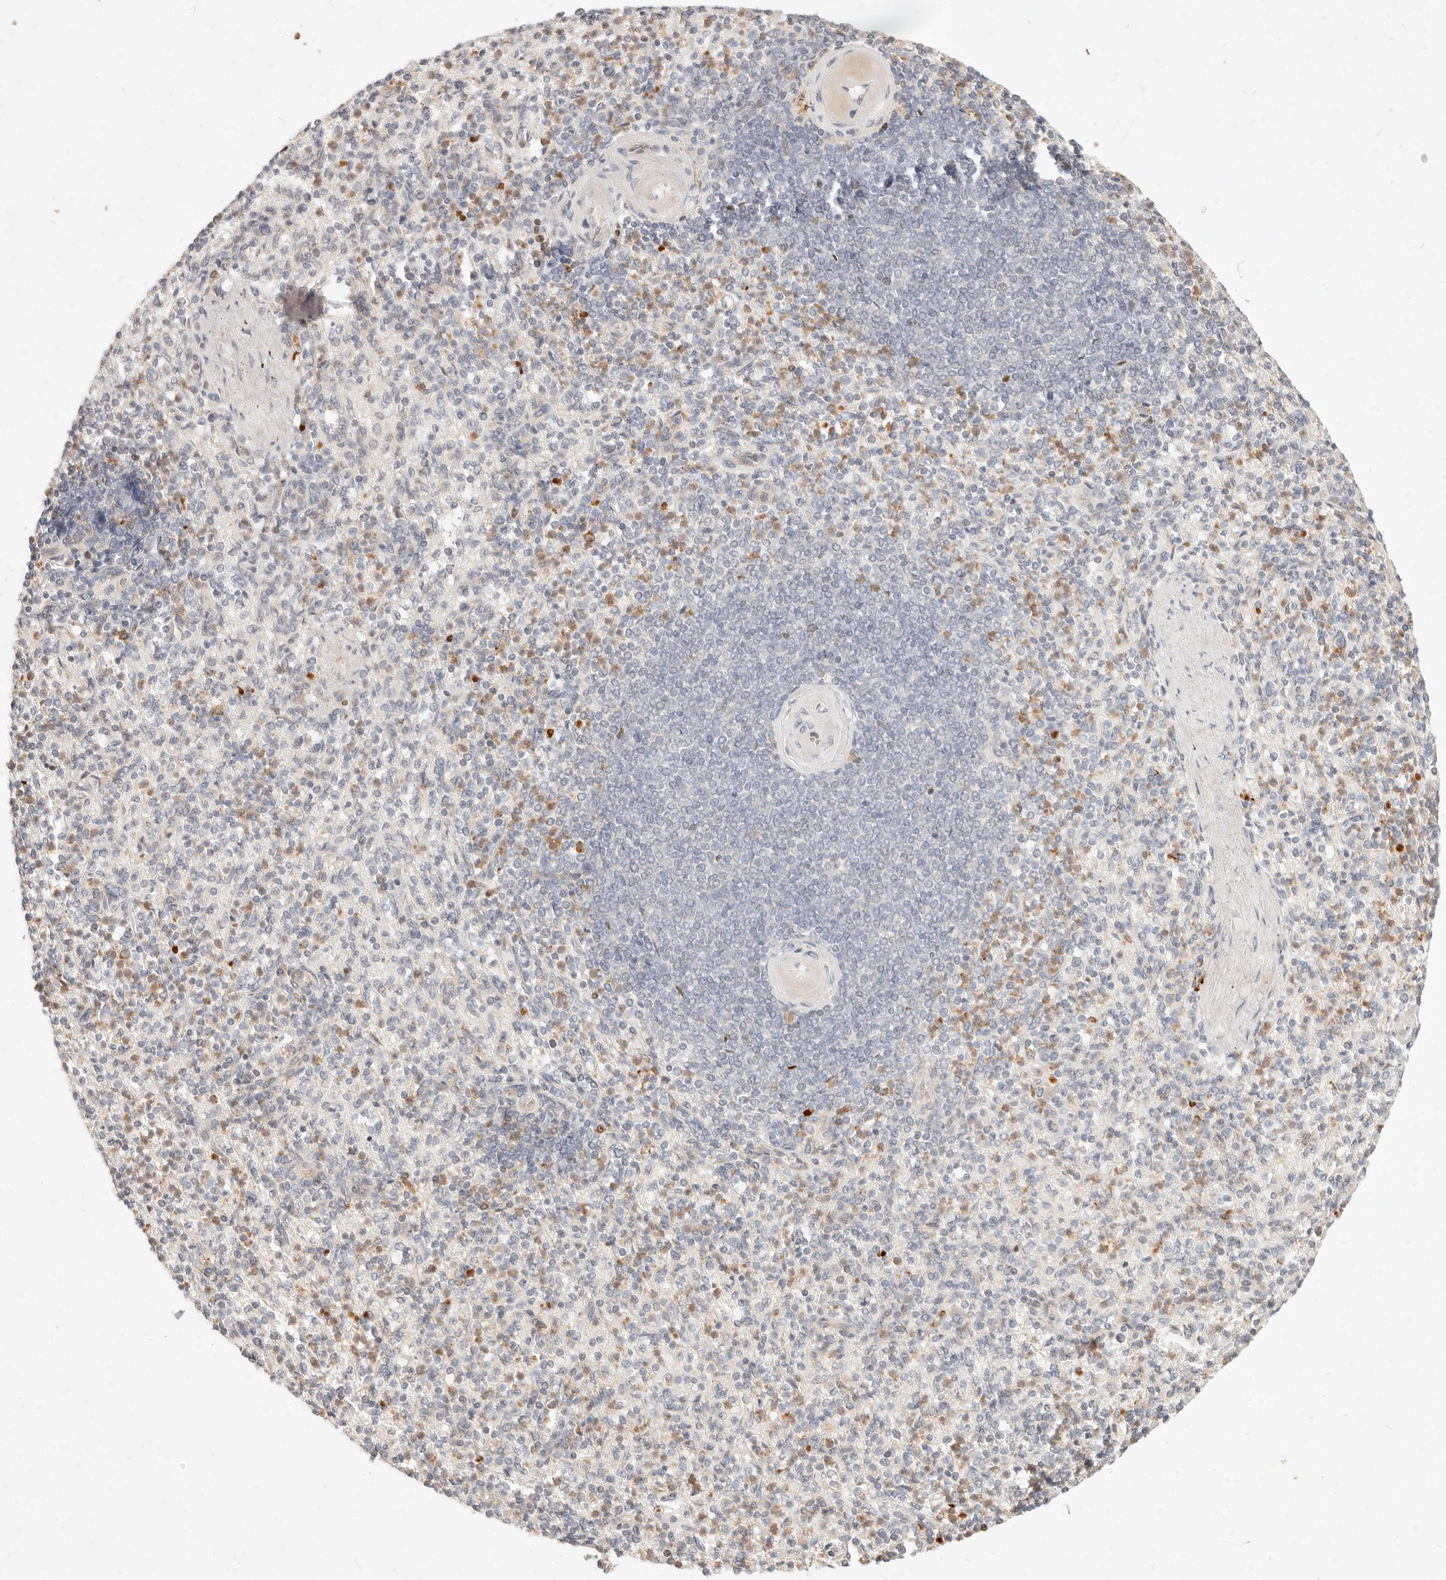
{"staining": {"intensity": "moderate", "quantity": "<25%", "location": "cytoplasmic/membranous"}, "tissue": "spleen", "cell_type": "Cells in red pulp", "image_type": "normal", "snomed": [{"axis": "morphology", "description": "Normal tissue, NOS"}, {"axis": "topography", "description": "Spleen"}], "caption": "This is an image of immunohistochemistry staining of unremarkable spleen, which shows moderate positivity in the cytoplasmic/membranous of cells in red pulp.", "gene": "ASCL3", "patient": {"sex": "female", "age": 74}}